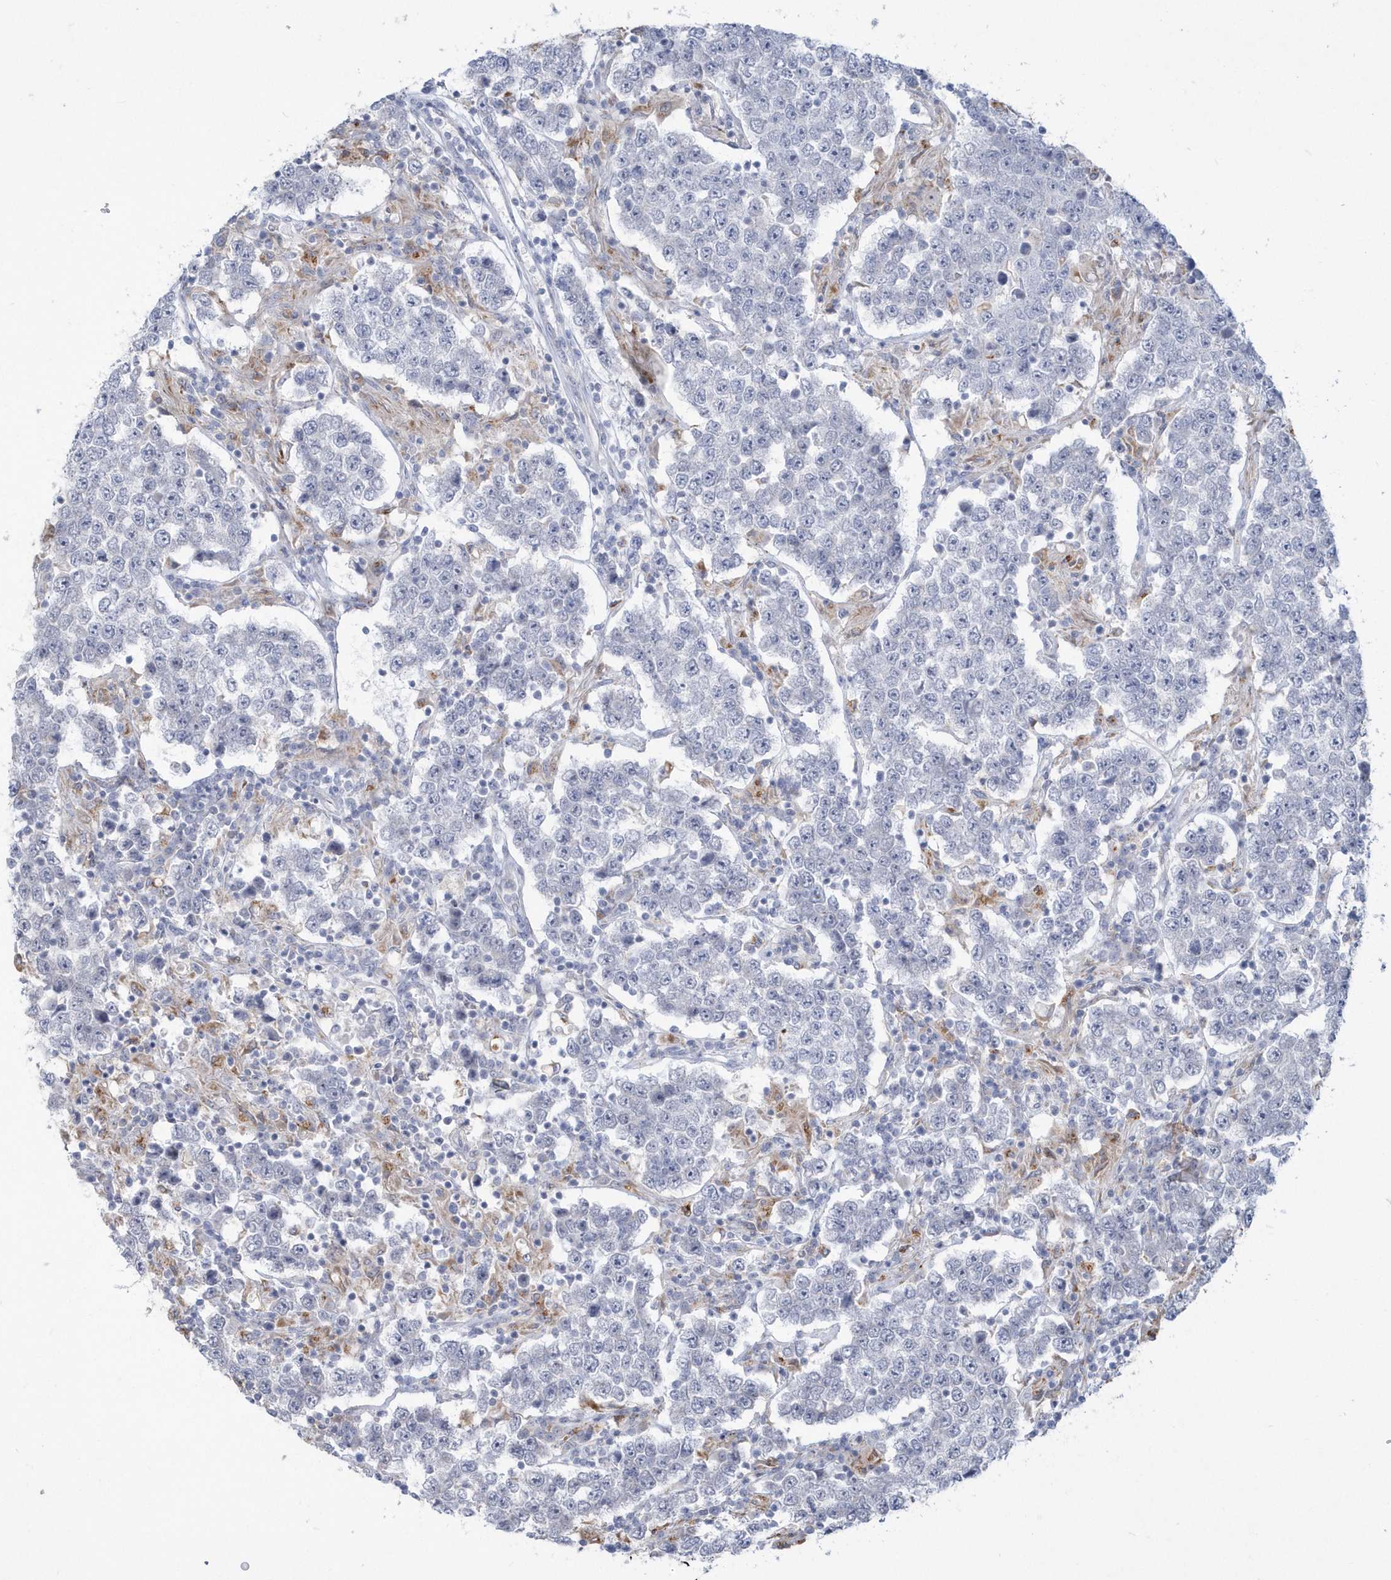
{"staining": {"intensity": "negative", "quantity": "none", "location": "none"}, "tissue": "testis cancer", "cell_type": "Tumor cells", "image_type": "cancer", "snomed": [{"axis": "morphology", "description": "Normal tissue, NOS"}, {"axis": "morphology", "description": "Urothelial carcinoma, High grade"}, {"axis": "morphology", "description": "Seminoma, NOS"}, {"axis": "morphology", "description": "Carcinoma, Embryonal, NOS"}, {"axis": "topography", "description": "Urinary bladder"}, {"axis": "topography", "description": "Testis"}], "caption": "The histopathology image exhibits no significant positivity in tumor cells of testis cancer (seminoma).", "gene": "TSPEAR", "patient": {"sex": "male", "age": 41}}